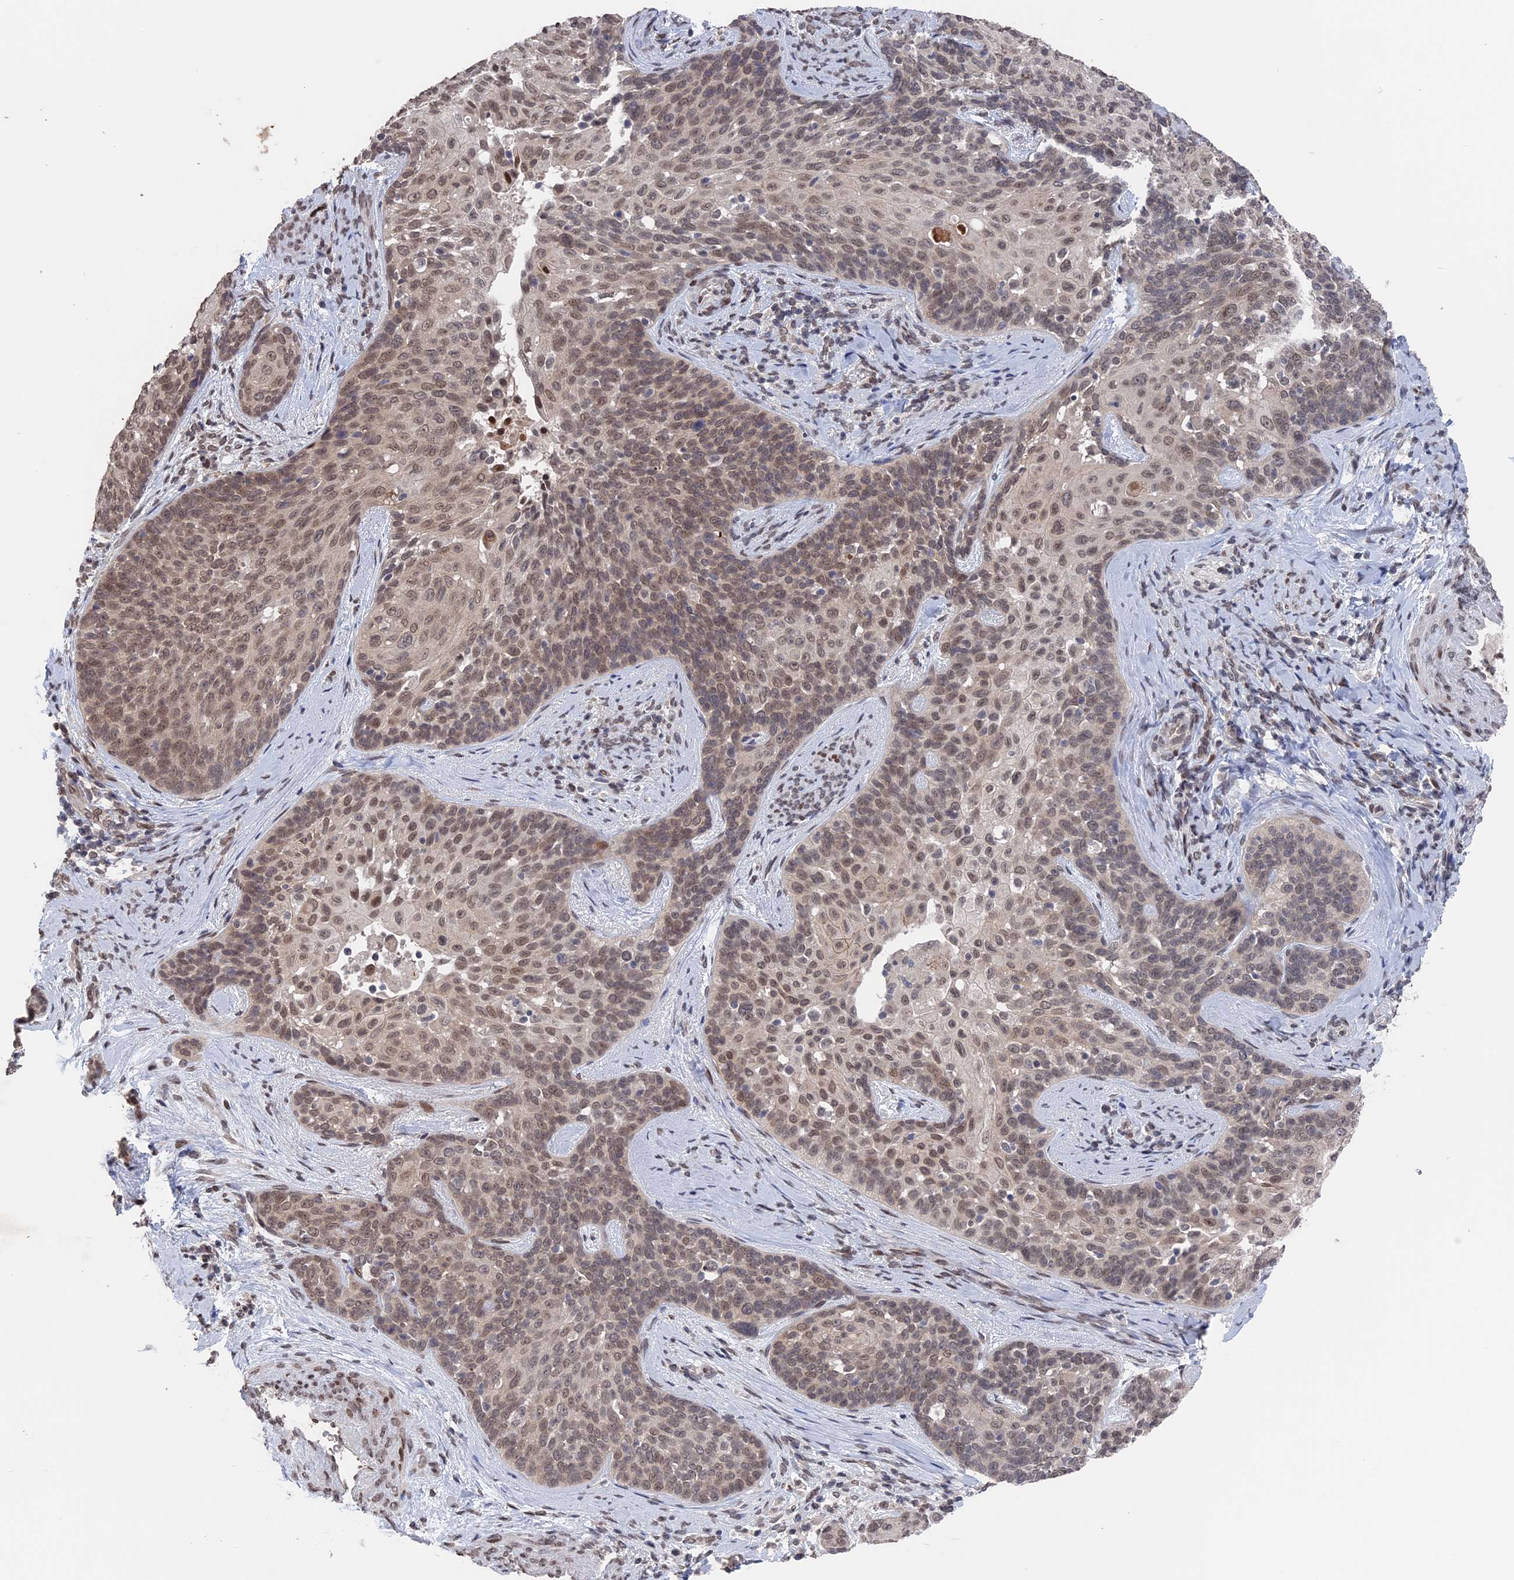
{"staining": {"intensity": "moderate", "quantity": ">75%", "location": "nuclear"}, "tissue": "cervical cancer", "cell_type": "Tumor cells", "image_type": "cancer", "snomed": [{"axis": "morphology", "description": "Squamous cell carcinoma, NOS"}, {"axis": "topography", "description": "Cervix"}], "caption": "Human cervical cancer (squamous cell carcinoma) stained with a protein marker displays moderate staining in tumor cells.", "gene": "NR2C2AP", "patient": {"sex": "female", "age": 50}}